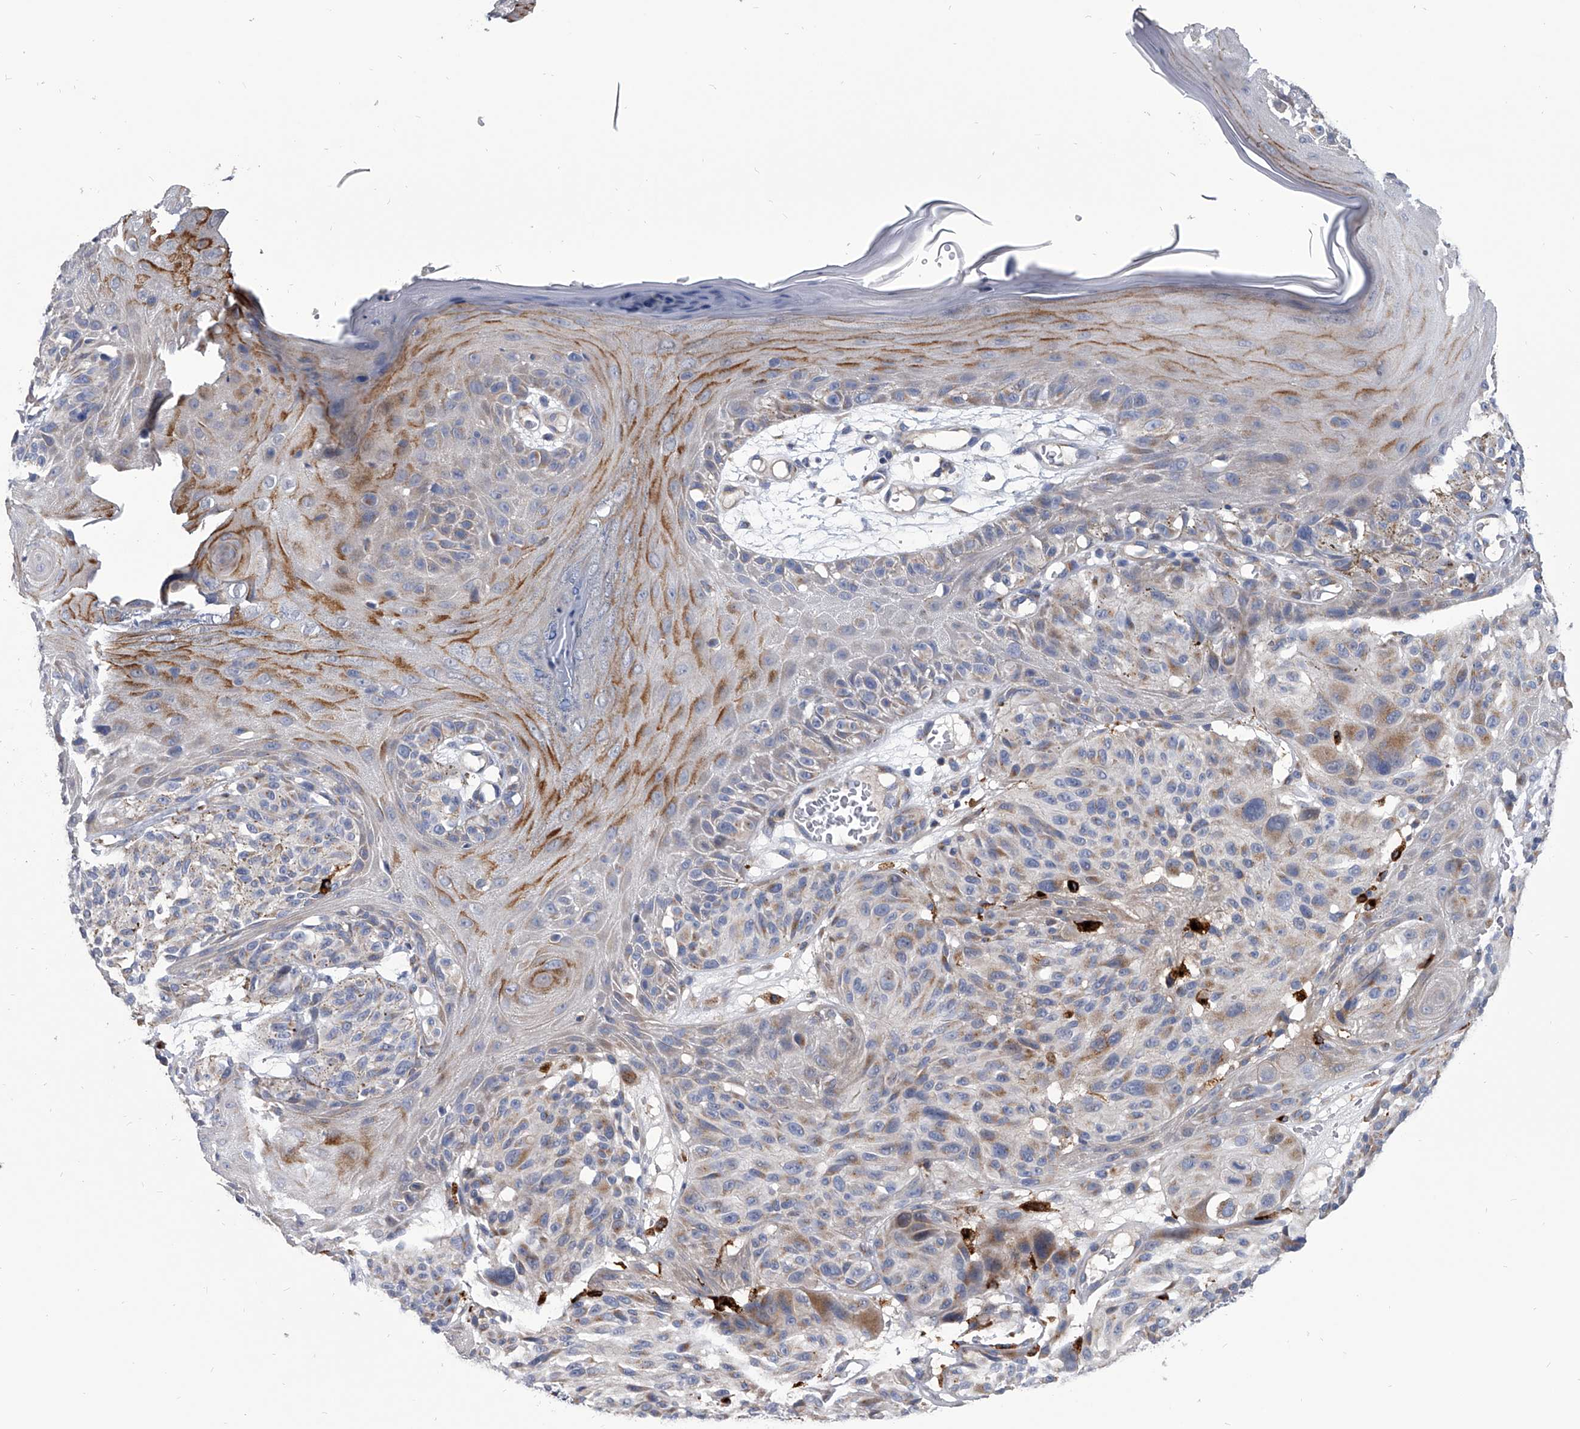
{"staining": {"intensity": "moderate", "quantity": "<25%", "location": "cytoplasmic/membranous"}, "tissue": "melanoma", "cell_type": "Tumor cells", "image_type": "cancer", "snomed": [{"axis": "morphology", "description": "Malignant melanoma, NOS"}, {"axis": "topography", "description": "Skin"}], "caption": "Immunohistochemical staining of melanoma demonstrates moderate cytoplasmic/membranous protein expression in about <25% of tumor cells.", "gene": "SPP1", "patient": {"sex": "male", "age": 83}}